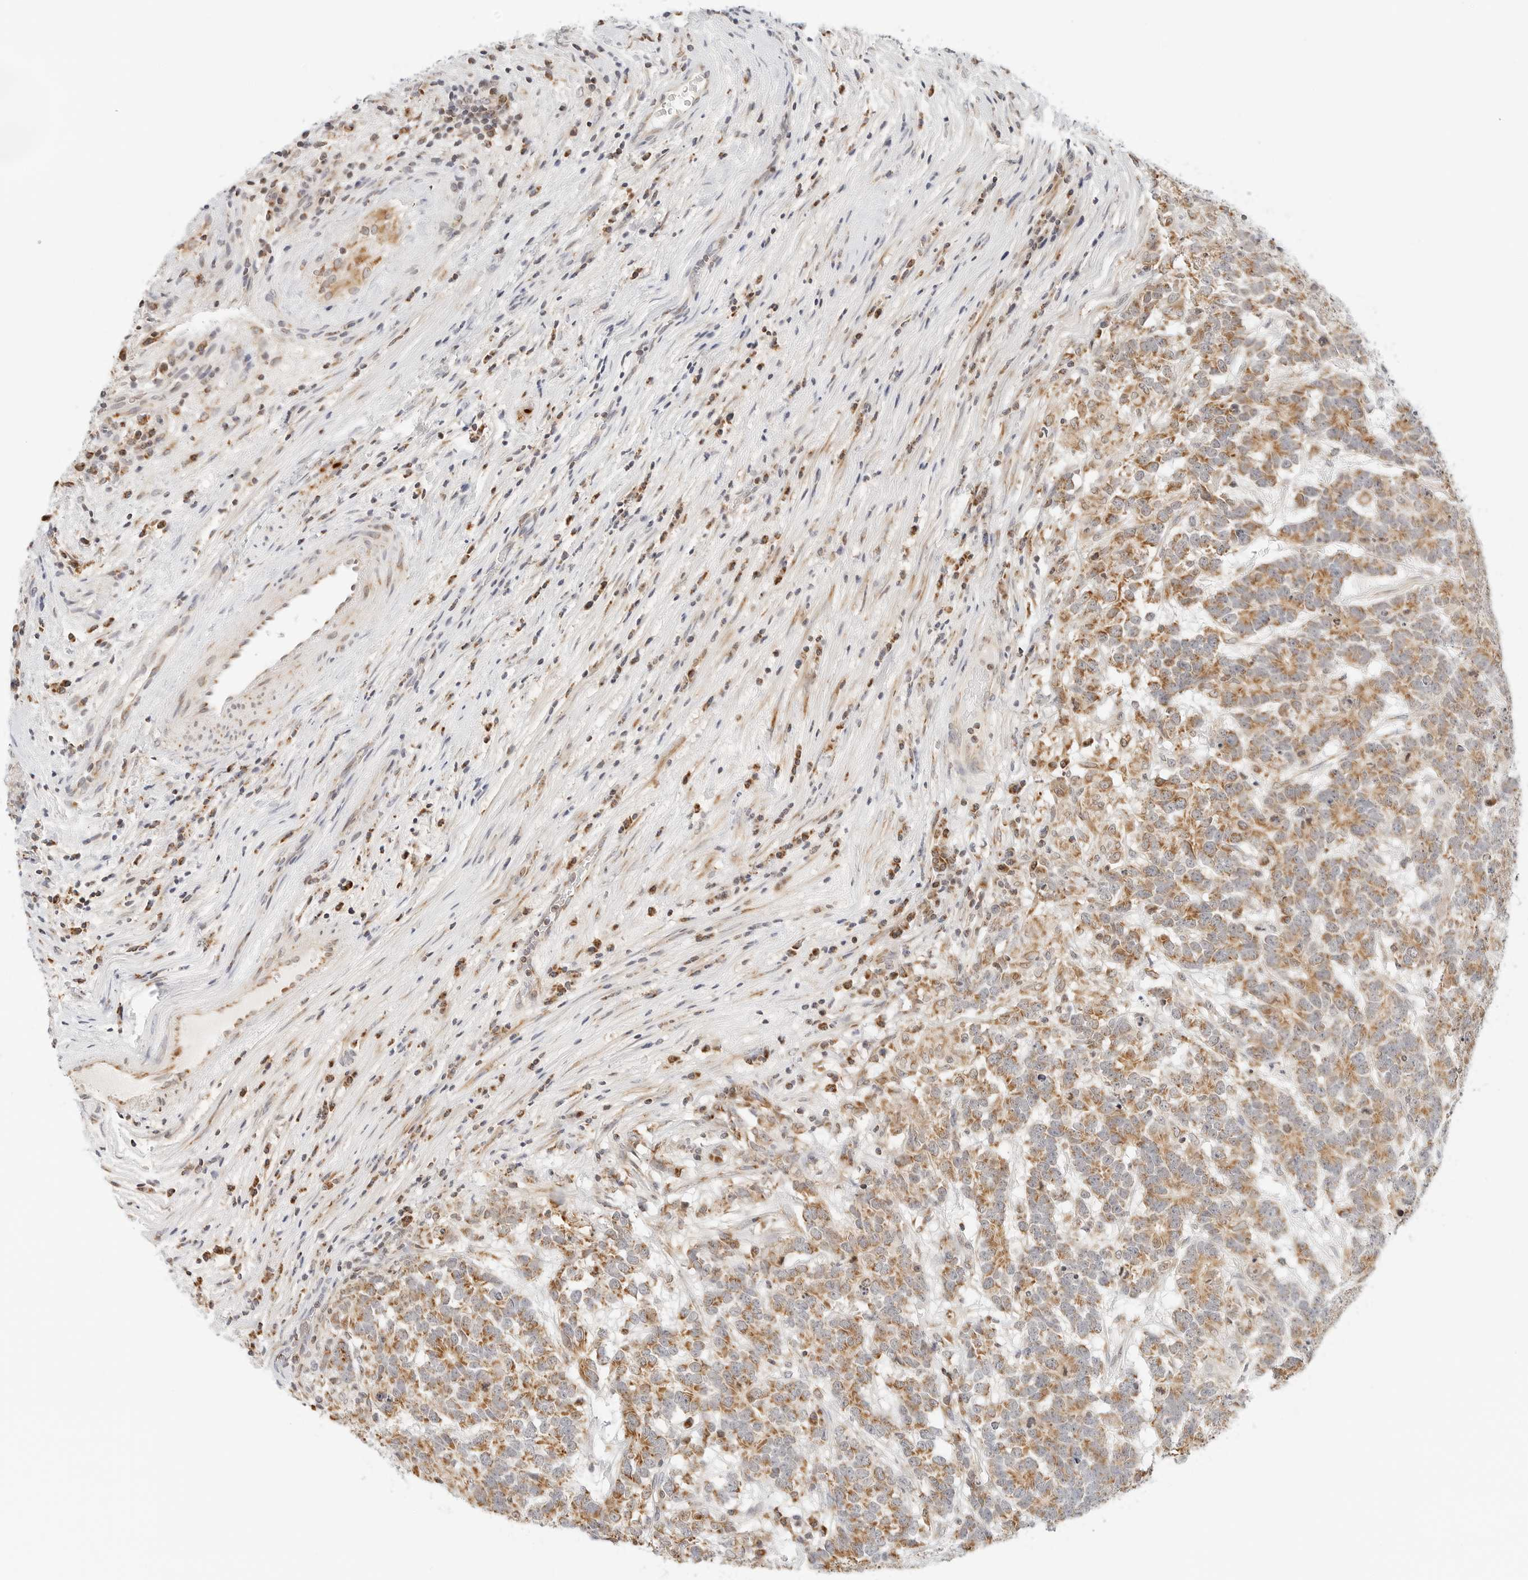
{"staining": {"intensity": "moderate", "quantity": ">75%", "location": "cytoplasmic/membranous"}, "tissue": "testis cancer", "cell_type": "Tumor cells", "image_type": "cancer", "snomed": [{"axis": "morphology", "description": "Carcinoma, Embryonal, NOS"}, {"axis": "topography", "description": "Testis"}], "caption": "Immunohistochemistry (DAB) staining of testis cancer (embryonal carcinoma) exhibits moderate cytoplasmic/membranous protein expression in approximately >75% of tumor cells.", "gene": "ATL1", "patient": {"sex": "male", "age": 26}}